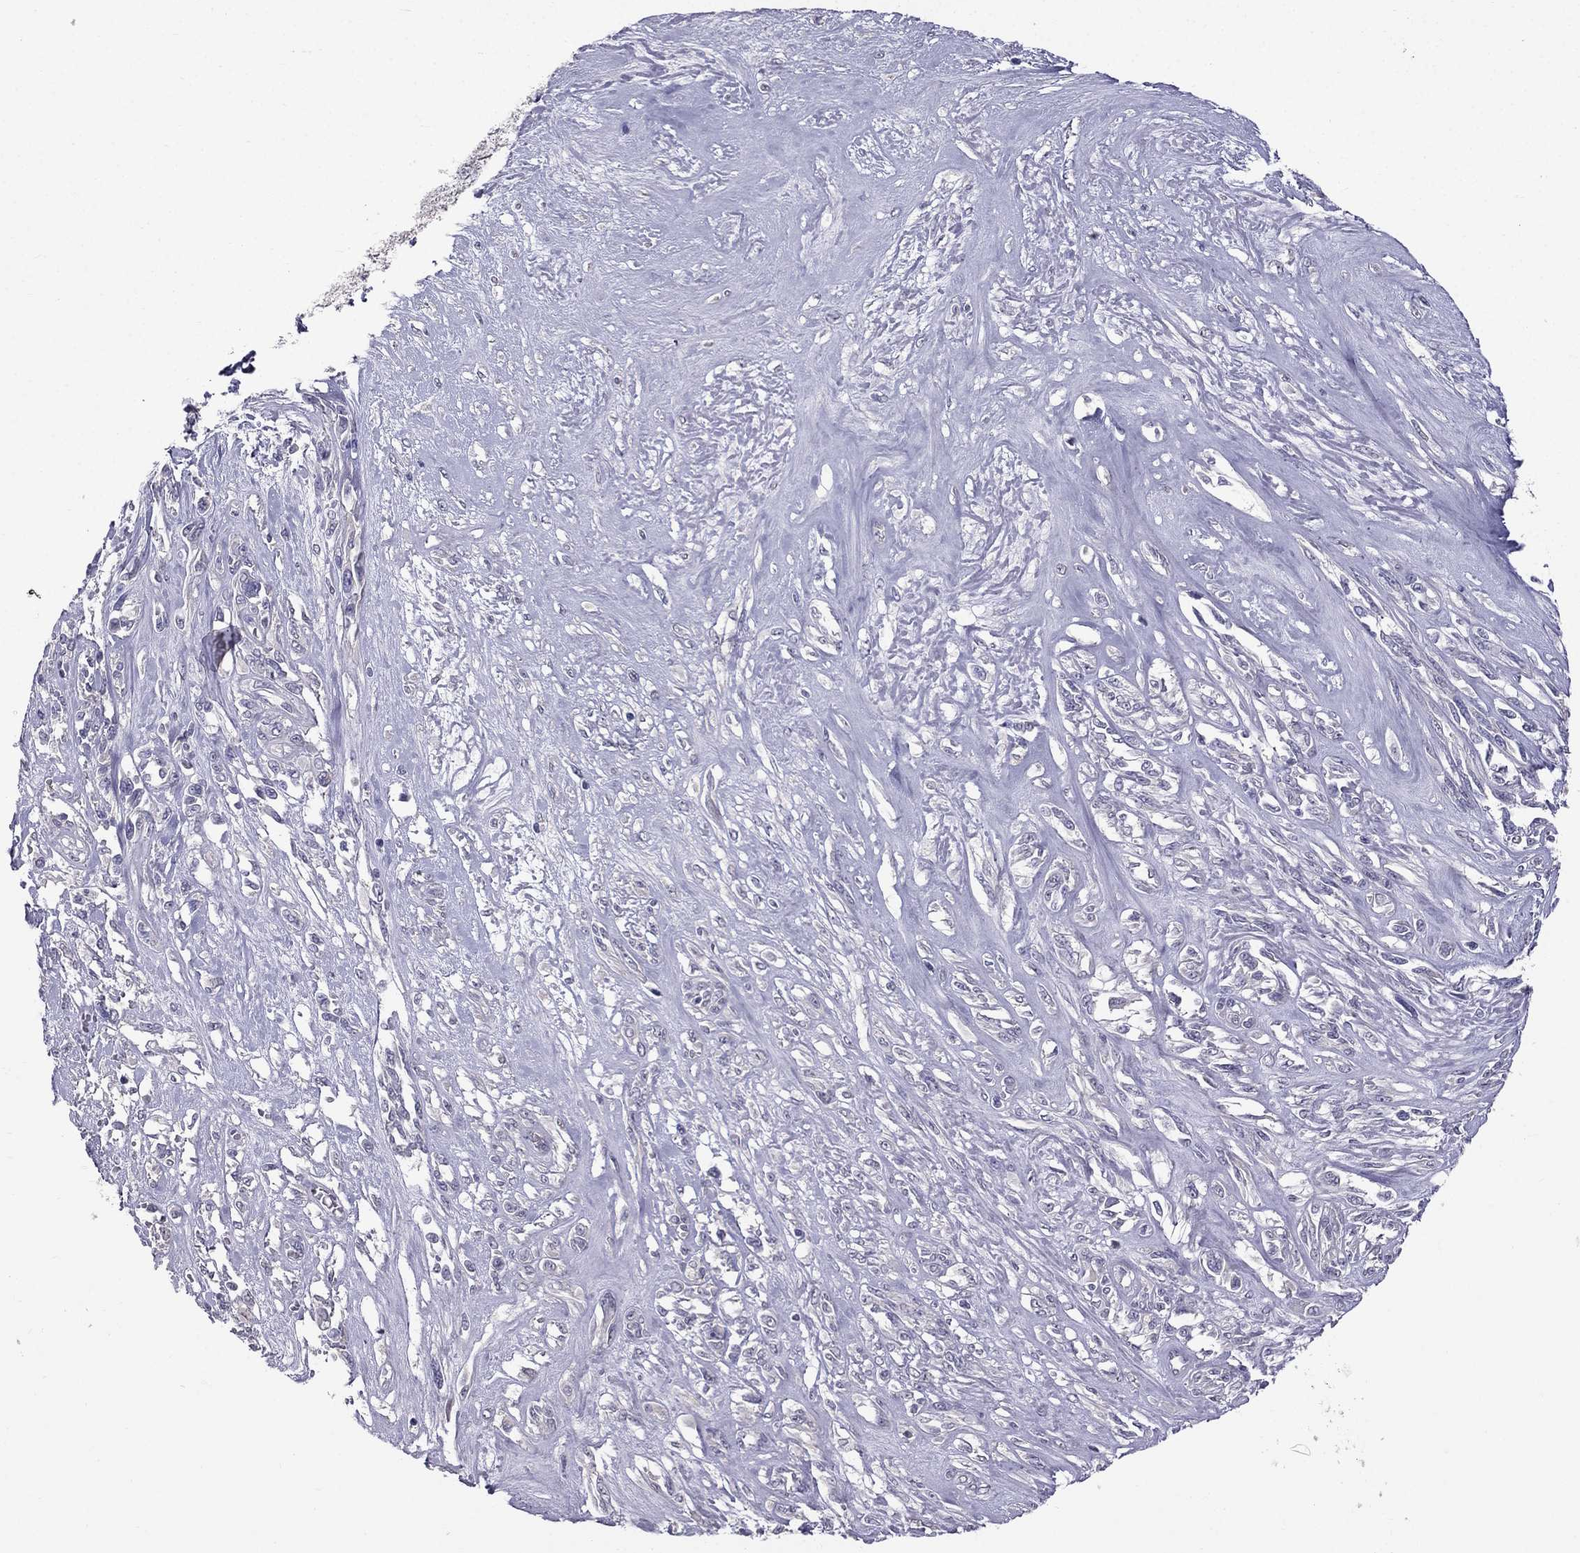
{"staining": {"intensity": "negative", "quantity": "none", "location": "none"}, "tissue": "melanoma", "cell_type": "Tumor cells", "image_type": "cancer", "snomed": [{"axis": "morphology", "description": "Malignant melanoma, NOS"}, {"axis": "topography", "description": "Skin"}], "caption": "Melanoma was stained to show a protein in brown. There is no significant staining in tumor cells.", "gene": "SCG5", "patient": {"sex": "female", "age": 91}}